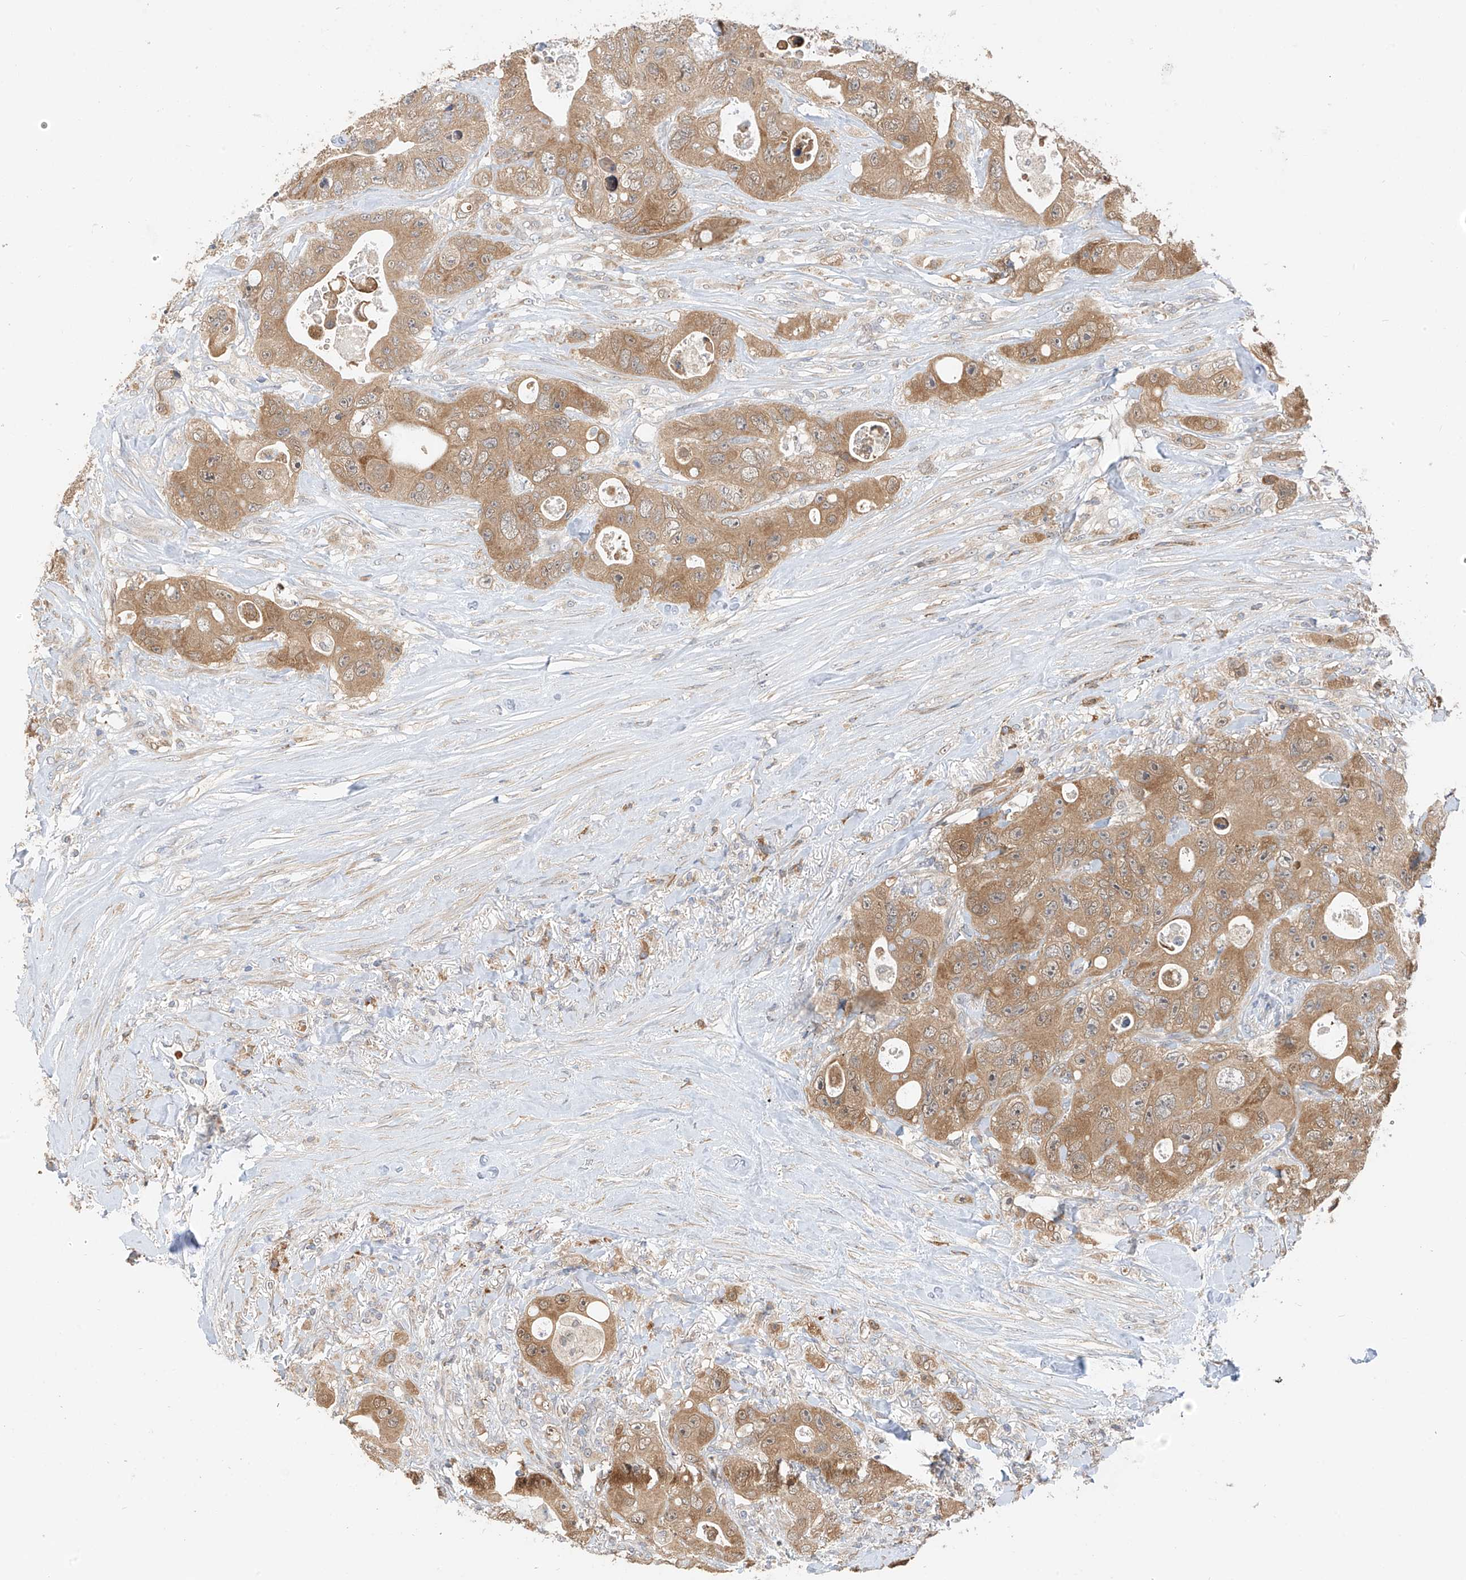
{"staining": {"intensity": "moderate", "quantity": ">75%", "location": "cytoplasmic/membranous"}, "tissue": "colorectal cancer", "cell_type": "Tumor cells", "image_type": "cancer", "snomed": [{"axis": "morphology", "description": "Adenocarcinoma, NOS"}, {"axis": "topography", "description": "Colon"}], "caption": "About >75% of tumor cells in human colorectal adenocarcinoma reveal moderate cytoplasmic/membranous protein expression as visualized by brown immunohistochemical staining.", "gene": "PPA2", "patient": {"sex": "female", "age": 46}}